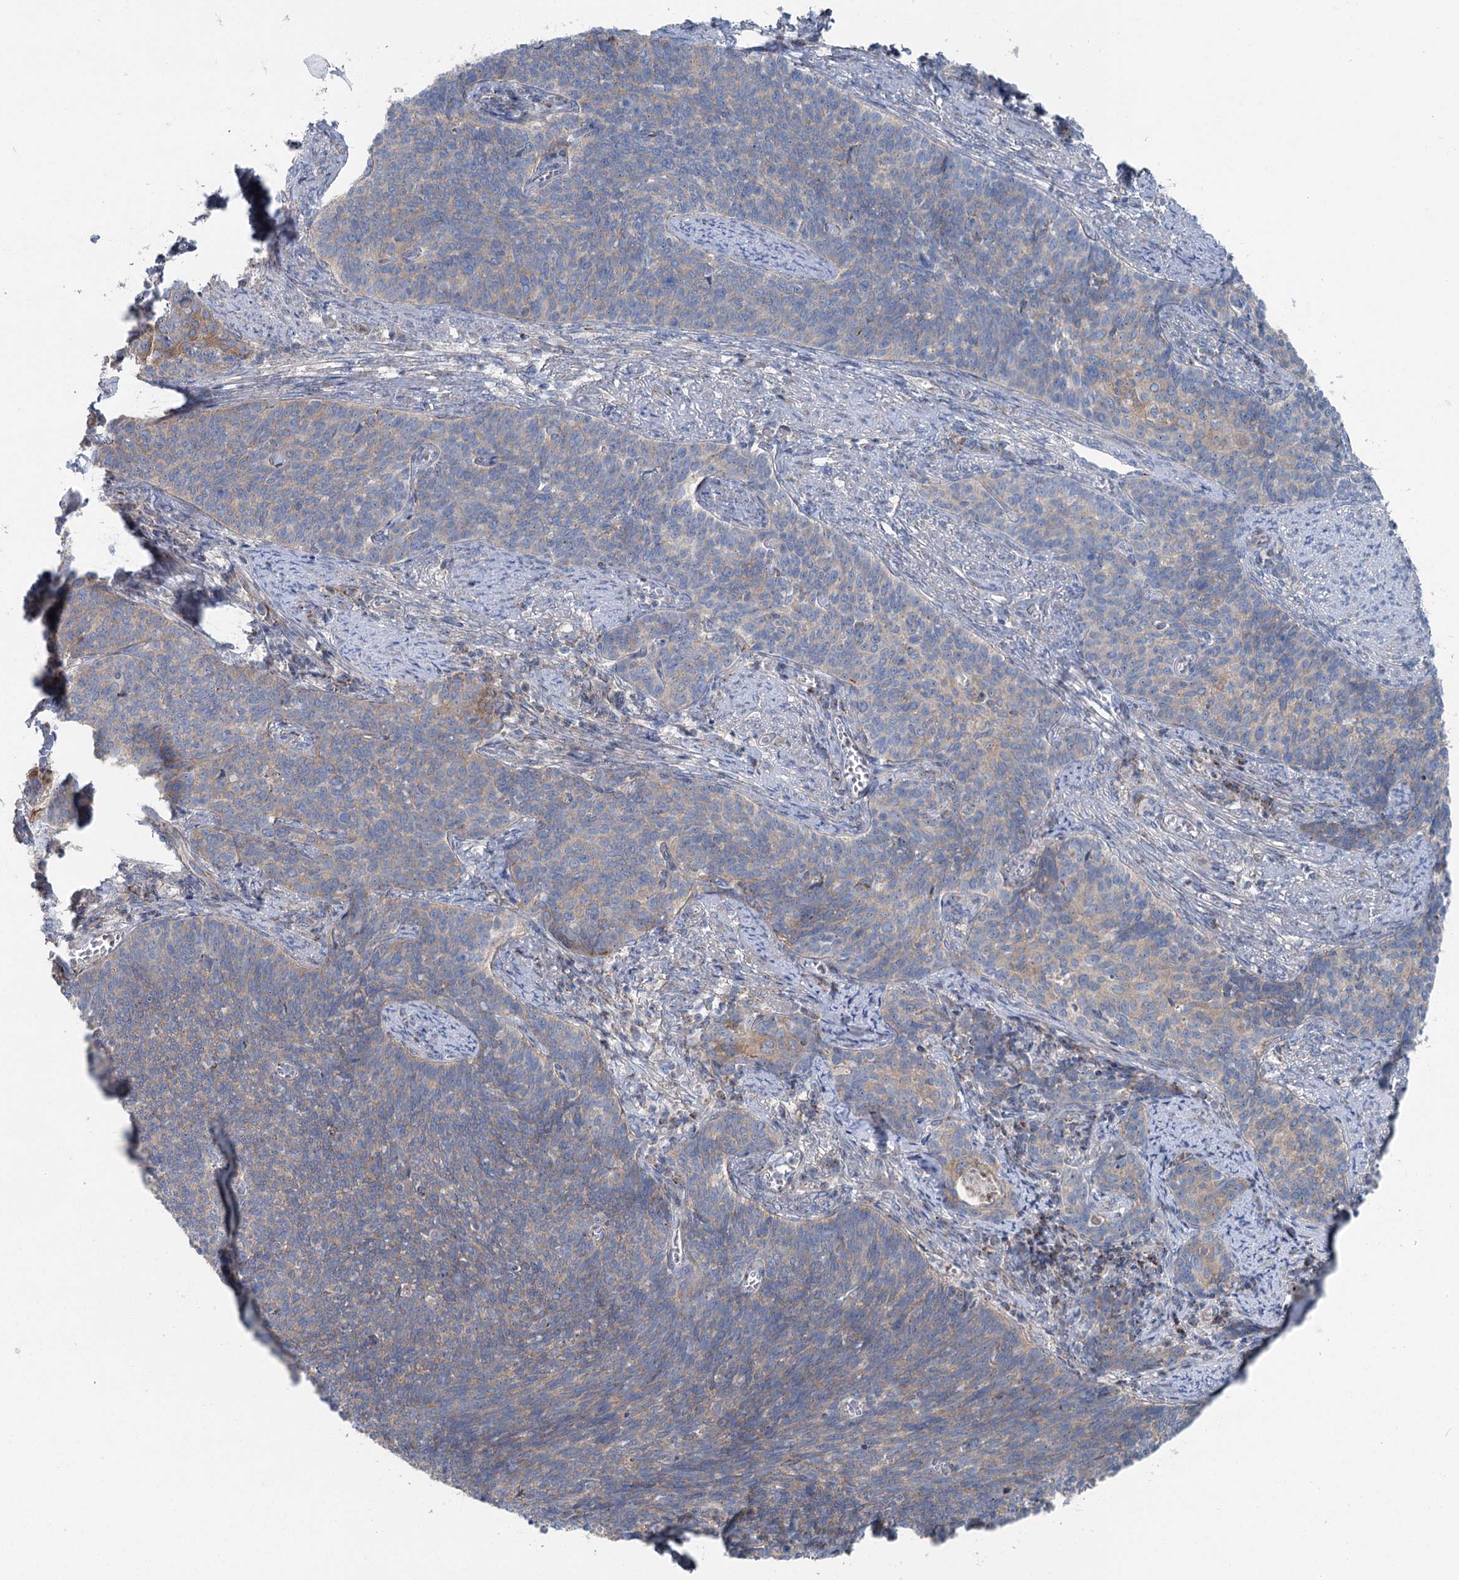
{"staining": {"intensity": "negative", "quantity": "none", "location": "none"}, "tissue": "cervical cancer", "cell_type": "Tumor cells", "image_type": "cancer", "snomed": [{"axis": "morphology", "description": "Squamous cell carcinoma, NOS"}, {"axis": "topography", "description": "Cervix"}], "caption": "DAB immunohistochemical staining of cervical squamous cell carcinoma shows no significant expression in tumor cells. (Stains: DAB IHC with hematoxylin counter stain, Microscopy: brightfield microscopy at high magnification).", "gene": "MARK2", "patient": {"sex": "female", "age": 39}}